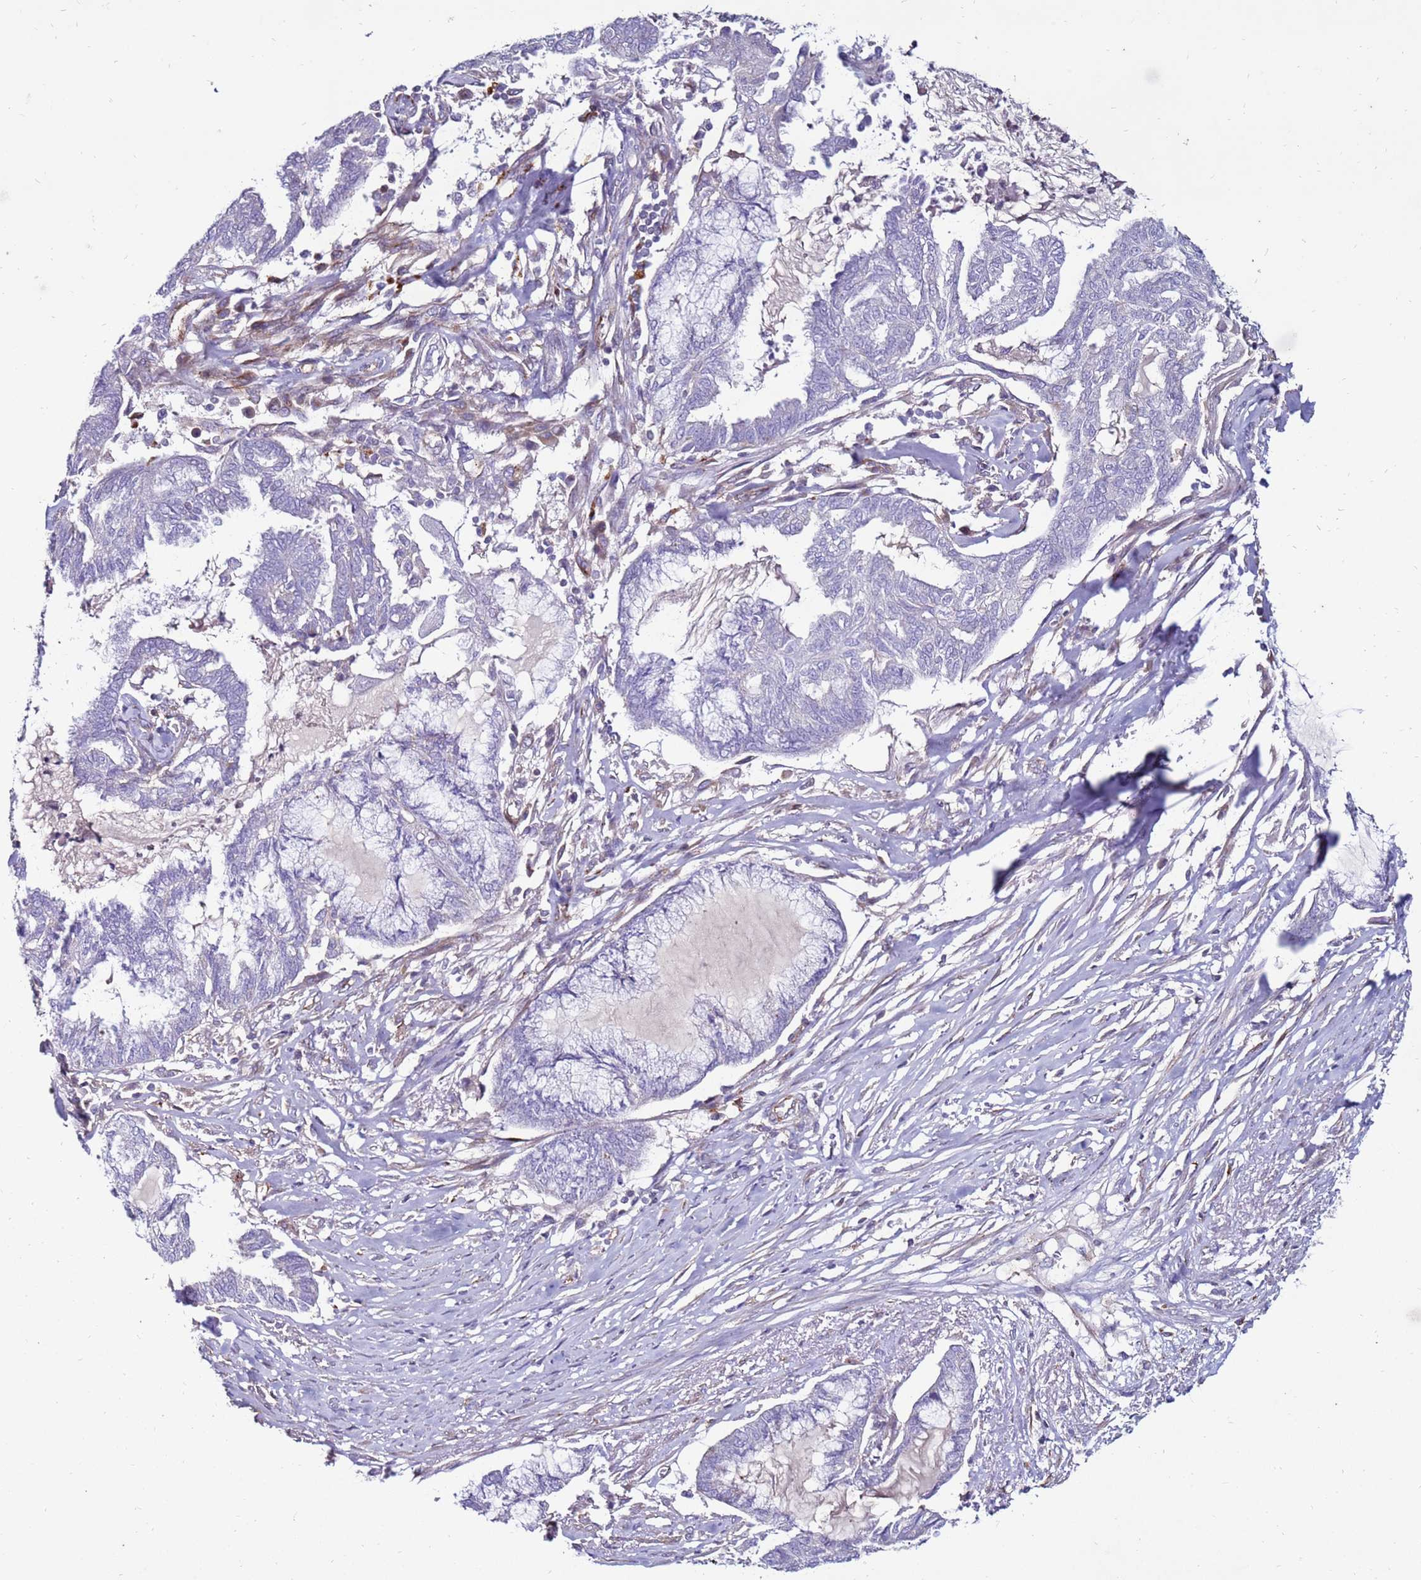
{"staining": {"intensity": "negative", "quantity": "none", "location": "none"}, "tissue": "endometrial cancer", "cell_type": "Tumor cells", "image_type": "cancer", "snomed": [{"axis": "morphology", "description": "Adenocarcinoma, NOS"}, {"axis": "topography", "description": "Endometrium"}], "caption": "This is an IHC histopathology image of adenocarcinoma (endometrial). There is no staining in tumor cells.", "gene": "CLEC4M", "patient": {"sex": "female", "age": 86}}